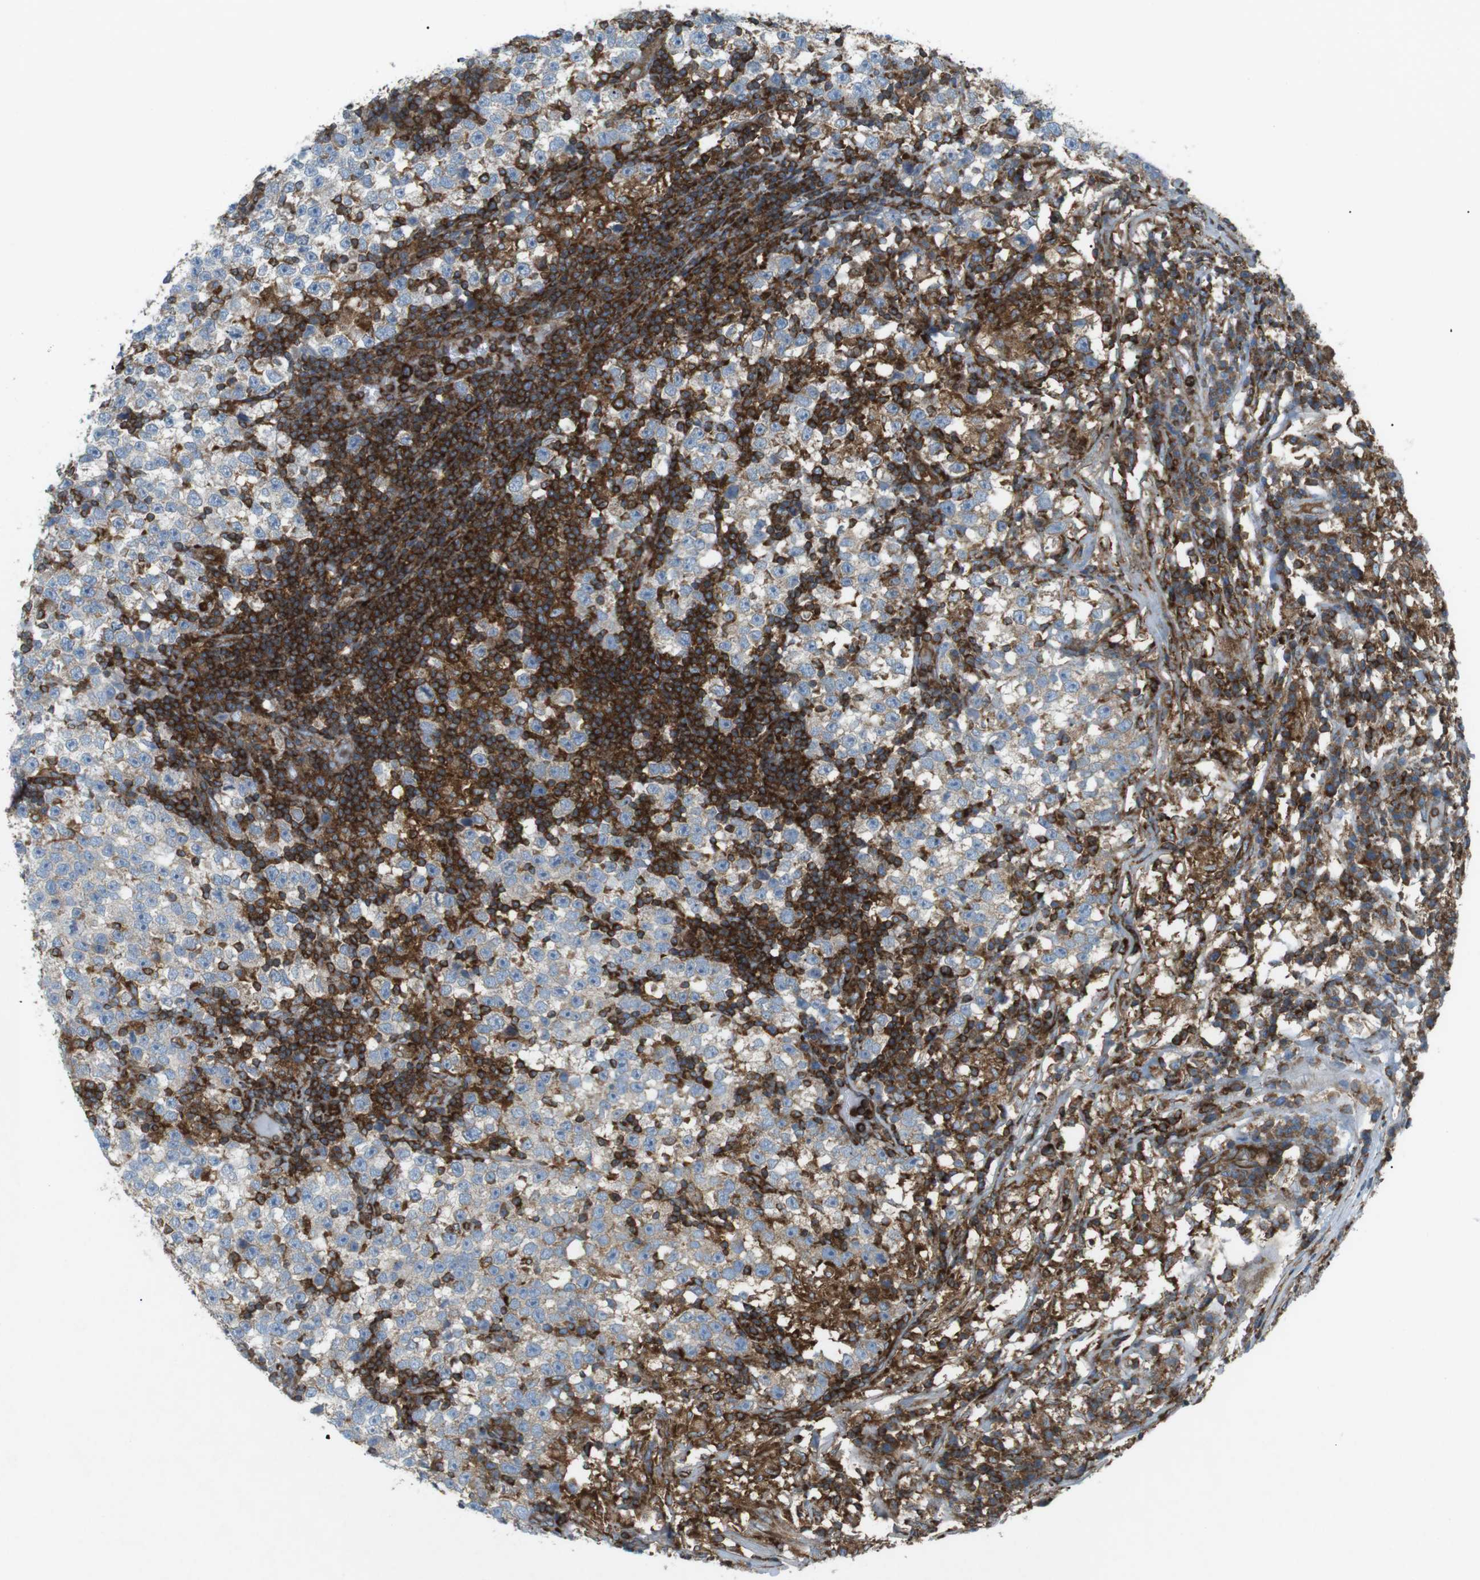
{"staining": {"intensity": "negative", "quantity": "none", "location": "none"}, "tissue": "testis cancer", "cell_type": "Tumor cells", "image_type": "cancer", "snomed": [{"axis": "morphology", "description": "Seminoma, NOS"}, {"axis": "topography", "description": "Testis"}], "caption": "Tumor cells show no significant expression in testis seminoma. (DAB immunohistochemistry, high magnification).", "gene": "FLII", "patient": {"sex": "male", "age": 43}}